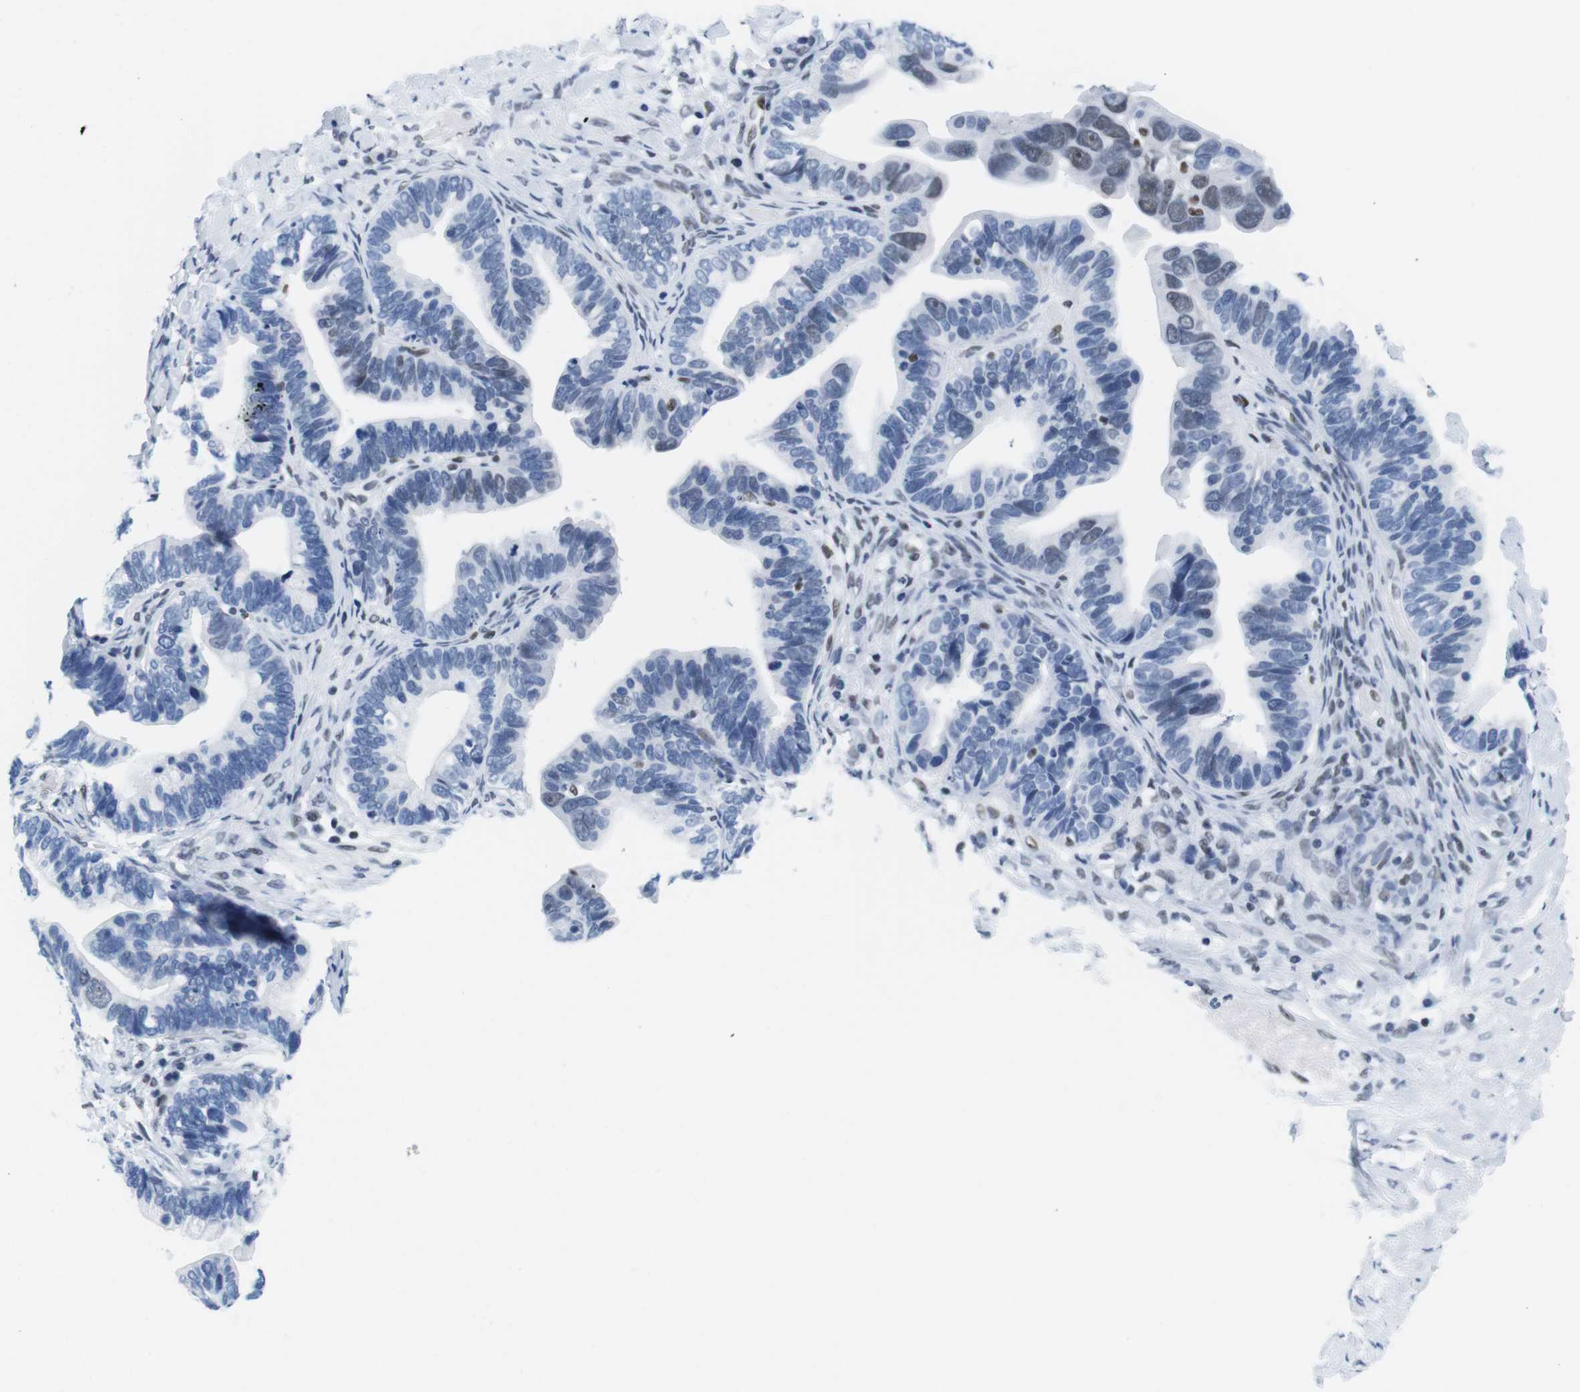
{"staining": {"intensity": "weak", "quantity": "<25%", "location": "nuclear"}, "tissue": "ovarian cancer", "cell_type": "Tumor cells", "image_type": "cancer", "snomed": [{"axis": "morphology", "description": "Cystadenocarcinoma, serous, NOS"}, {"axis": "topography", "description": "Ovary"}], "caption": "Protein analysis of ovarian cancer exhibits no significant staining in tumor cells. (Stains: DAB (3,3'-diaminobenzidine) IHC with hematoxylin counter stain, Microscopy: brightfield microscopy at high magnification).", "gene": "IFI16", "patient": {"sex": "female", "age": 56}}